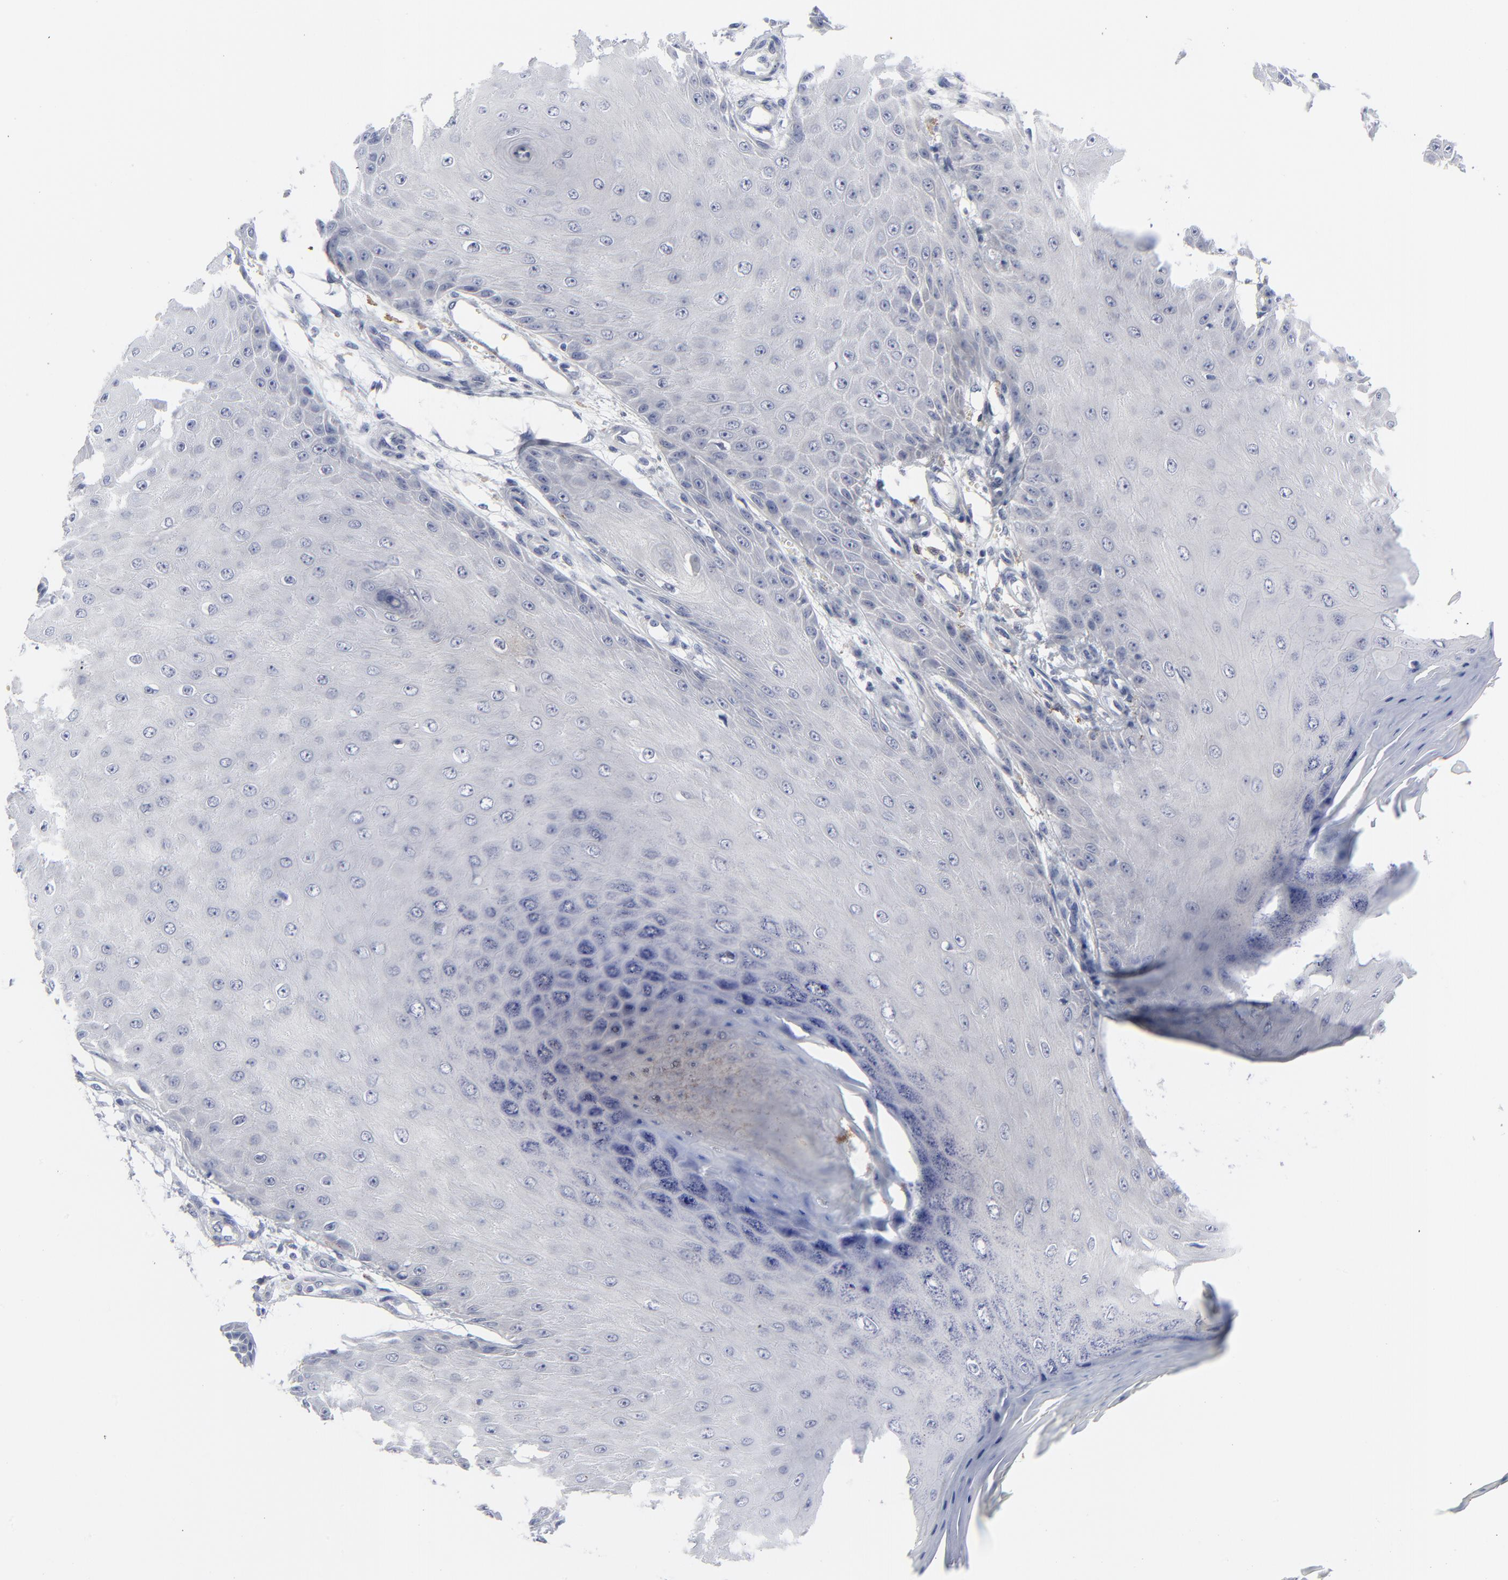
{"staining": {"intensity": "negative", "quantity": "none", "location": "none"}, "tissue": "skin cancer", "cell_type": "Tumor cells", "image_type": "cancer", "snomed": [{"axis": "morphology", "description": "Squamous cell carcinoma, NOS"}, {"axis": "topography", "description": "Skin"}], "caption": "DAB (3,3'-diaminobenzidine) immunohistochemical staining of skin cancer displays no significant positivity in tumor cells. (DAB (3,3'-diaminobenzidine) immunohistochemistry (IHC) visualized using brightfield microscopy, high magnification).", "gene": "CLEC4G", "patient": {"sex": "female", "age": 40}}